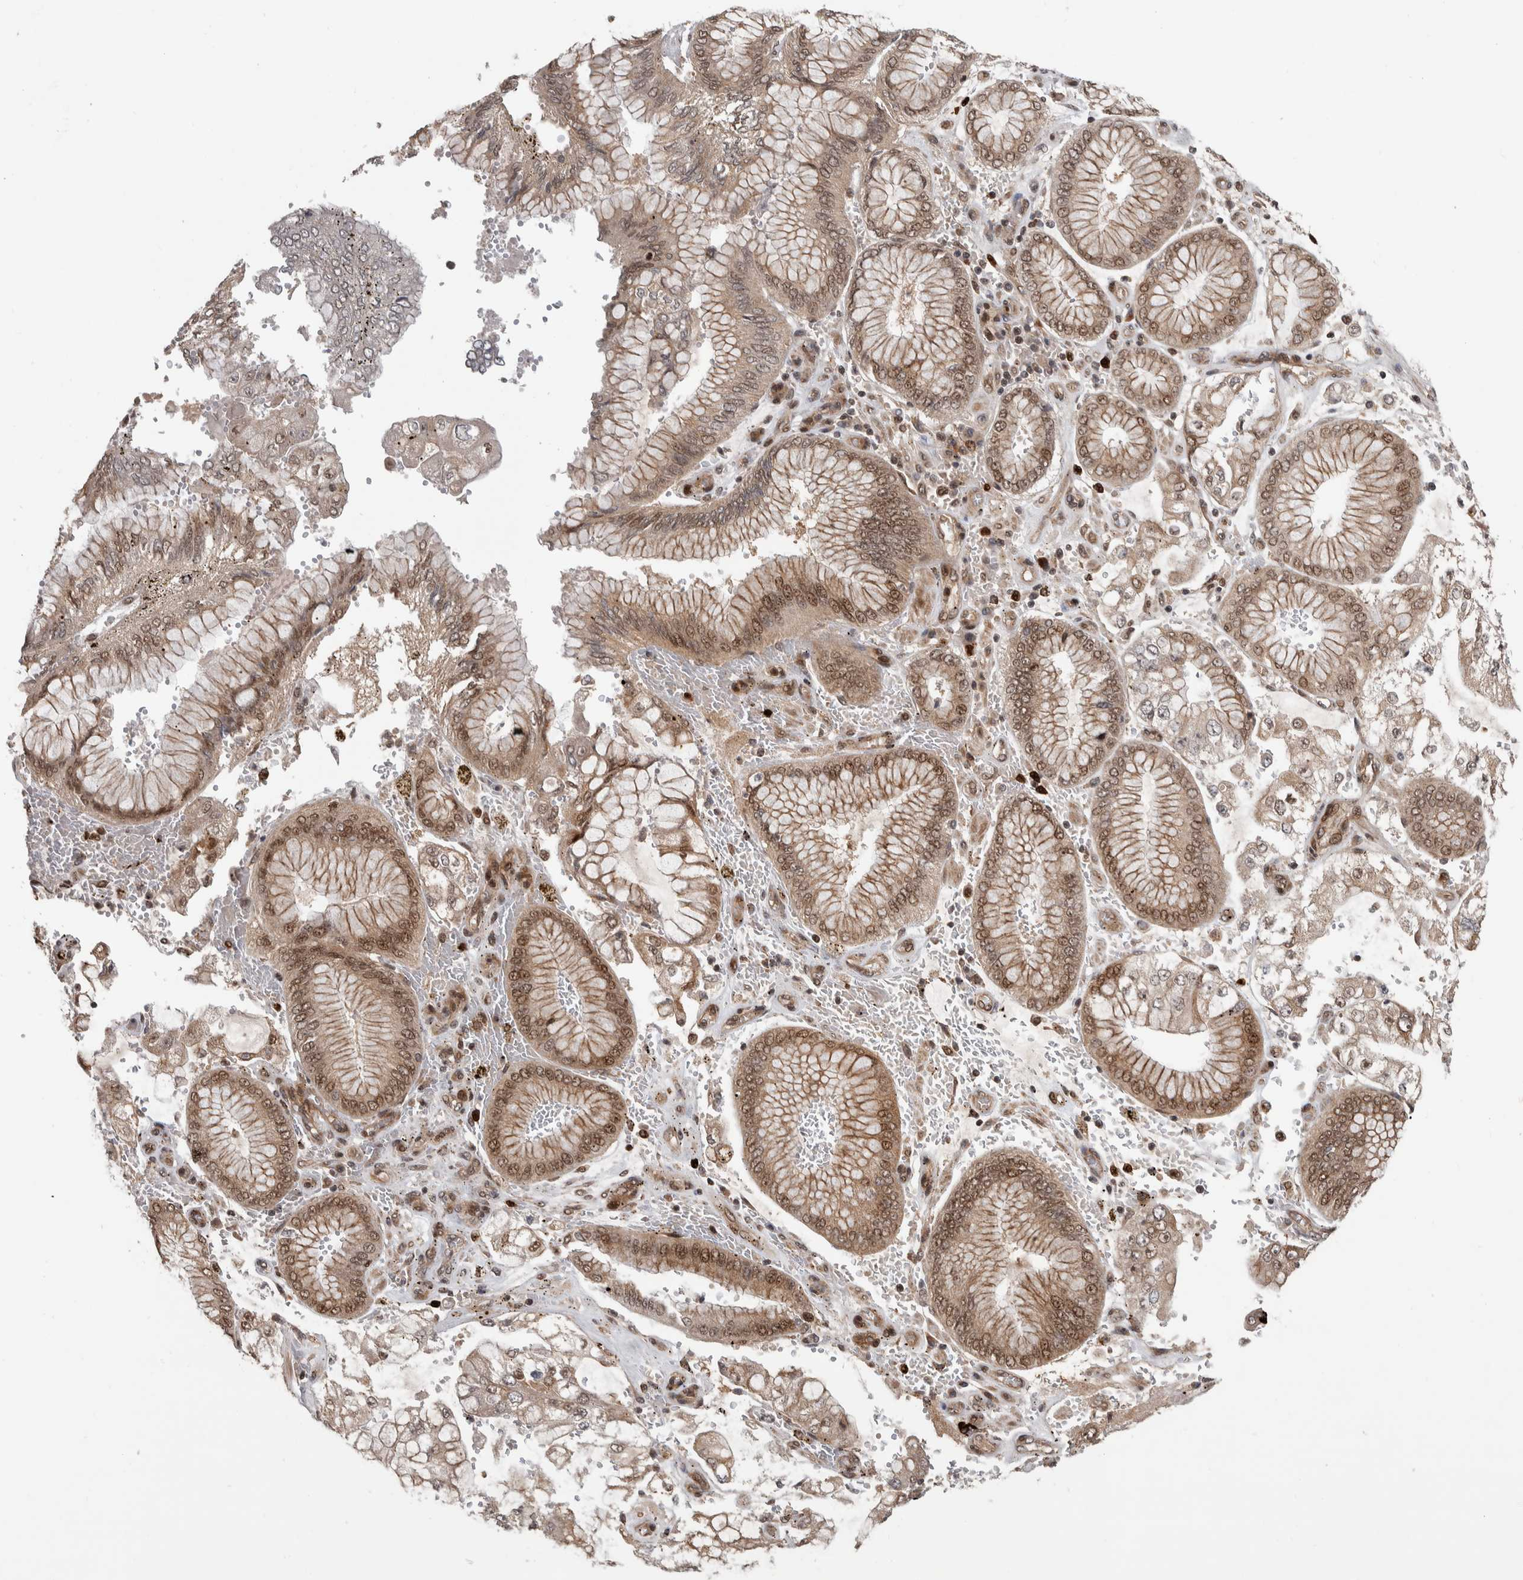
{"staining": {"intensity": "weak", "quantity": ">75%", "location": "cytoplasmic/membranous,nuclear"}, "tissue": "stomach cancer", "cell_type": "Tumor cells", "image_type": "cancer", "snomed": [{"axis": "morphology", "description": "Adenocarcinoma, NOS"}, {"axis": "topography", "description": "Stomach"}], "caption": "A micrograph of stomach adenocarcinoma stained for a protein demonstrates weak cytoplasmic/membranous and nuclear brown staining in tumor cells.", "gene": "RPS6KA4", "patient": {"sex": "male", "age": 76}}